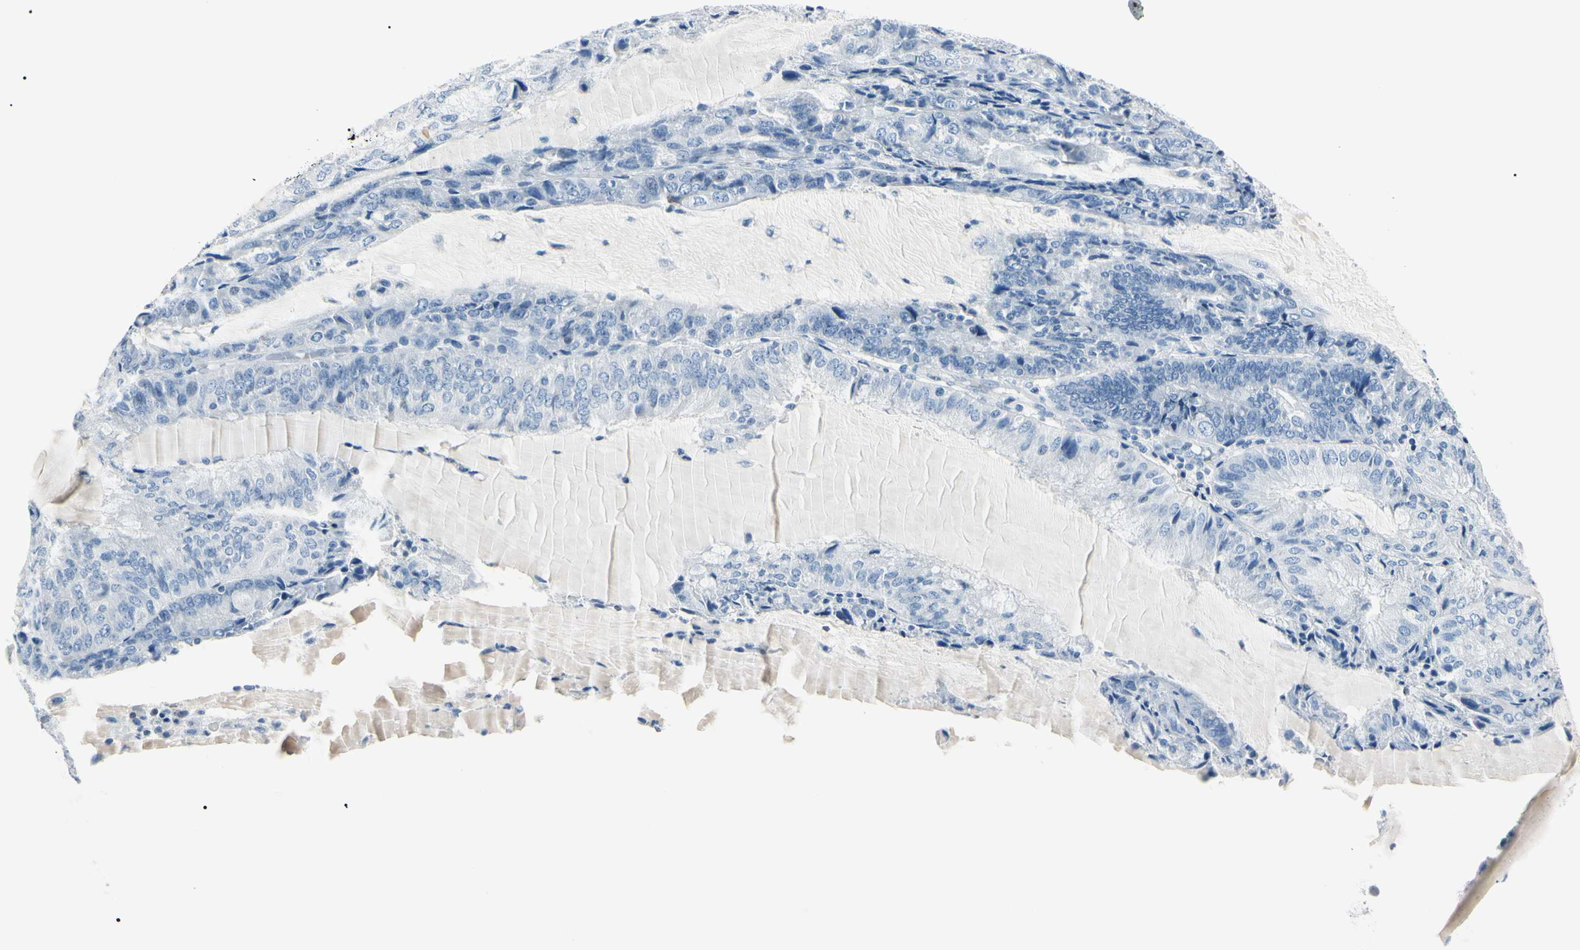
{"staining": {"intensity": "negative", "quantity": "none", "location": "none"}, "tissue": "endometrial cancer", "cell_type": "Tumor cells", "image_type": "cancer", "snomed": [{"axis": "morphology", "description": "Adenocarcinoma, NOS"}, {"axis": "topography", "description": "Endometrium"}], "caption": "Tumor cells show no significant expression in adenocarcinoma (endometrial). (DAB (3,3'-diaminobenzidine) immunohistochemistry (IHC), high magnification).", "gene": "CA2", "patient": {"sex": "female", "age": 81}}